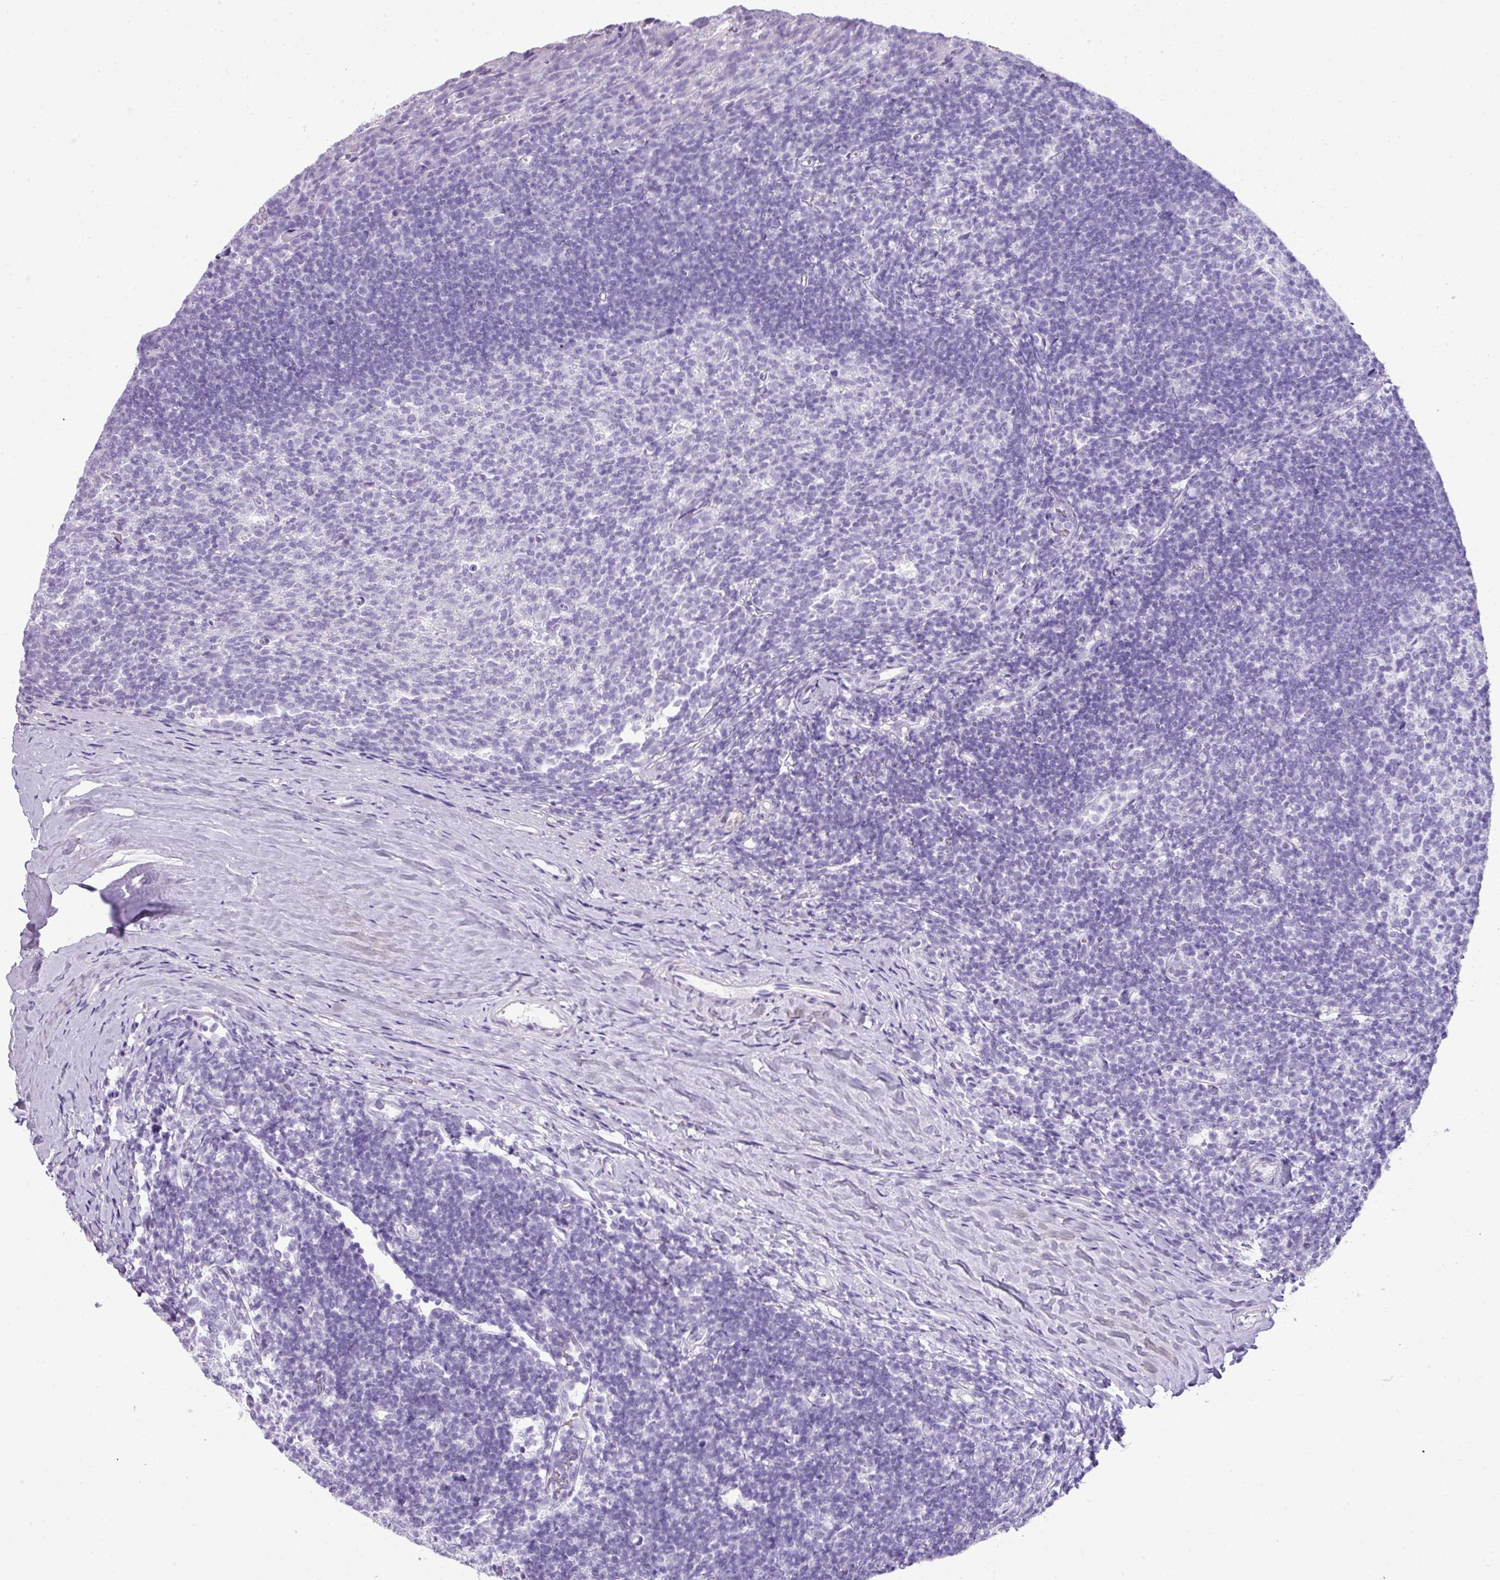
{"staining": {"intensity": "negative", "quantity": "none", "location": "none"}, "tissue": "tonsil", "cell_type": "Germinal center cells", "image_type": "normal", "snomed": [{"axis": "morphology", "description": "Normal tissue, NOS"}, {"axis": "topography", "description": "Tonsil"}], "caption": "There is no significant positivity in germinal center cells of tonsil. (Brightfield microscopy of DAB immunohistochemistry at high magnification).", "gene": "TNP1", "patient": {"sex": "female", "age": 10}}